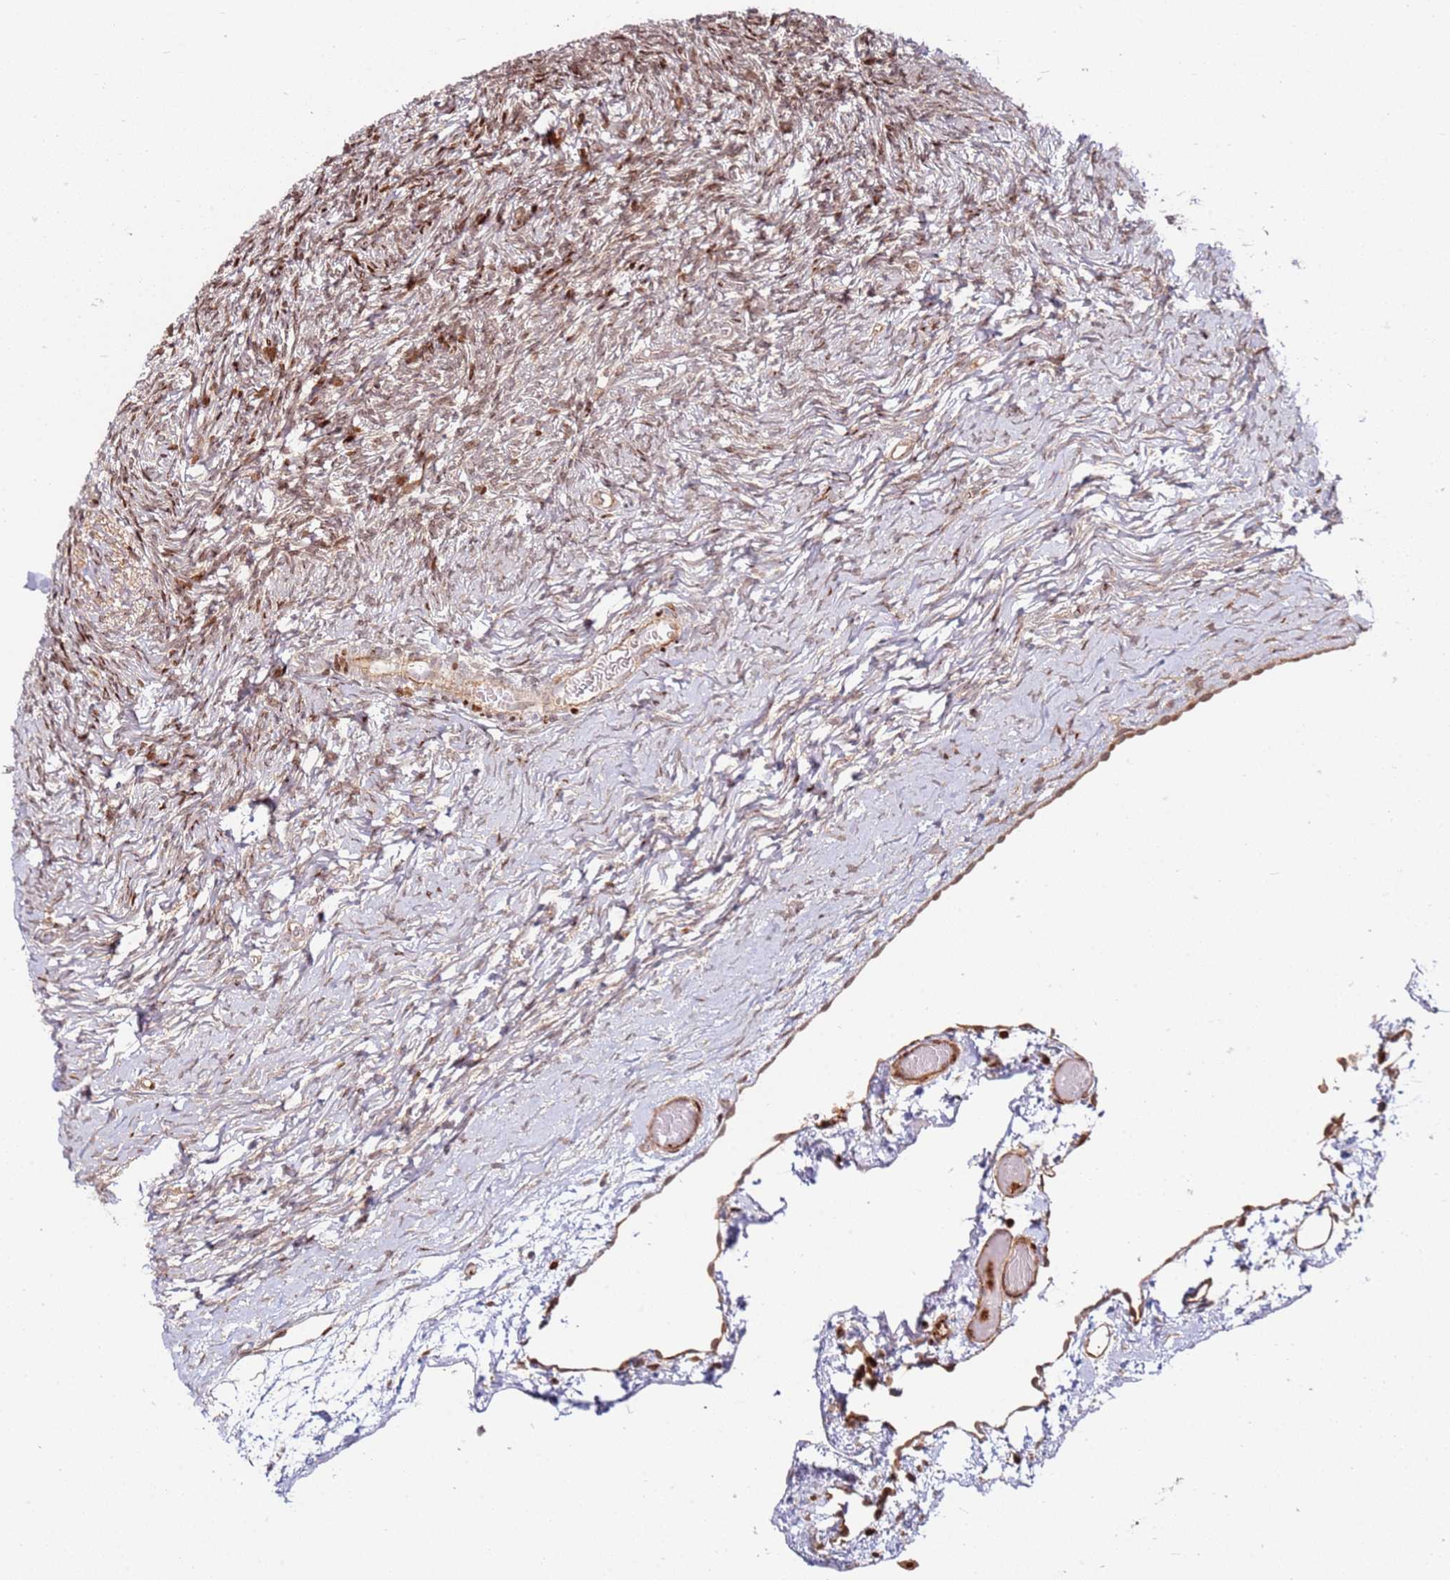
{"staining": {"intensity": "moderate", "quantity": "25%-75%", "location": "cytoplasmic/membranous,nuclear"}, "tissue": "ovary", "cell_type": "Ovarian stroma cells", "image_type": "normal", "snomed": [{"axis": "morphology", "description": "Normal tissue, NOS"}, {"axis": "topography", "description": "Ovary"}], "caption": "Moderate cytoplasmic/membranous,nuclear staining for a protein is identified in approximately 25%-75% of ovarian stroma cells of unremarkable ovary using immunohistochemistry.", "gene": "TMEM233", "patient": {"sex": "female", "age": 39}}